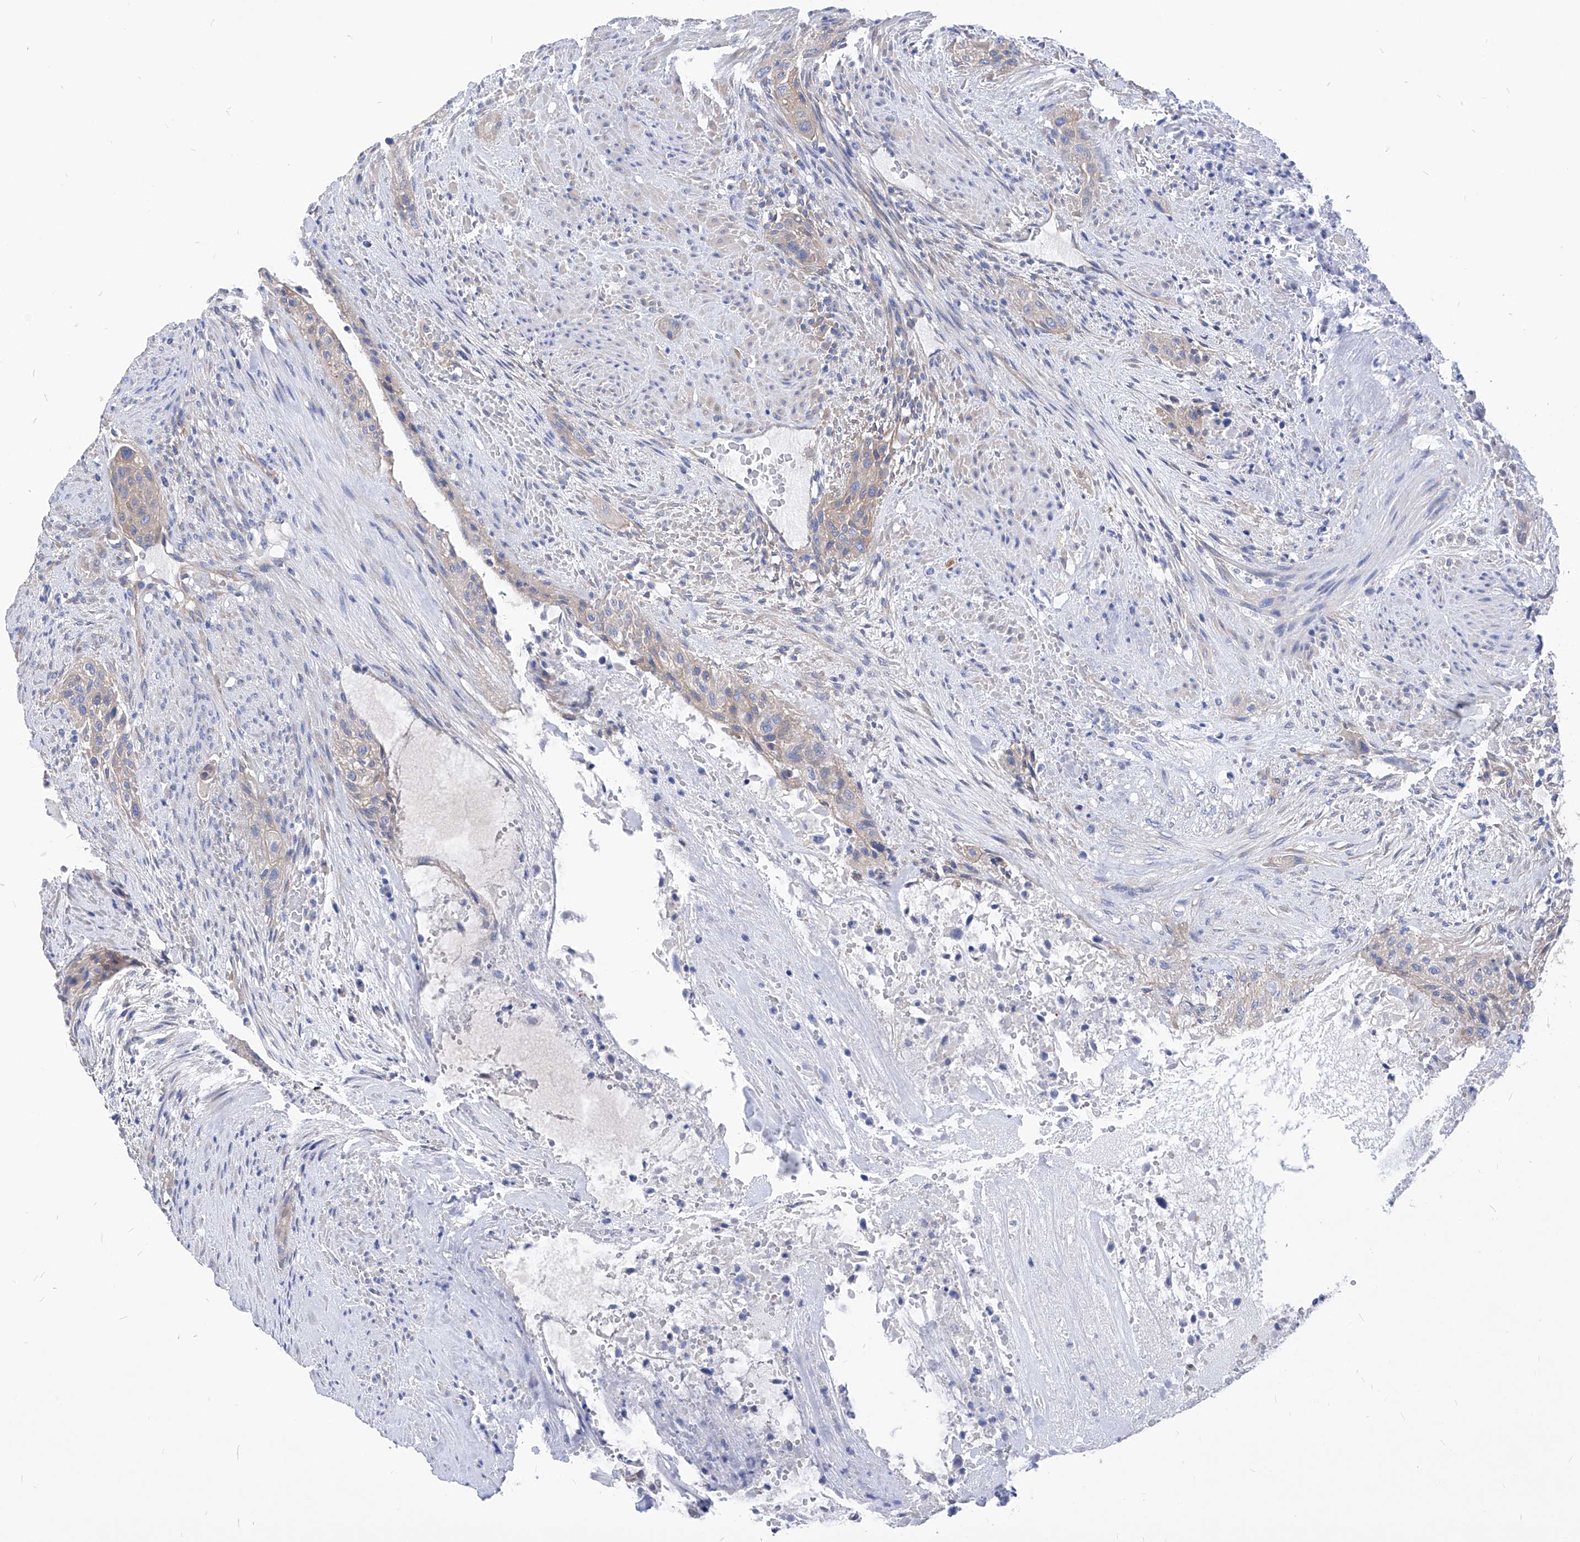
{"staining": {"intensity": "weak", "quantity": "25%-75%", "location": "cytoplasmic/membranous"}, "tissue": "urothelial cancer", "cell_type": "Tumor cells", "image_type": "cancer", "snomed": [{"axis": "morphology", "description": "Urothelial carcinoma, High grade"}, {"axis": "topography", "description": "Urinary bladder"}], "caption": "Immunohistochemistry of high-grade urothelial carcinoma reveals low levels of weak cytoplasmic/membranous expression in about 25%-75% of tumor cells.", "gene": "XPNPEP1", "patient": {"sex": "male", "age": 35}}